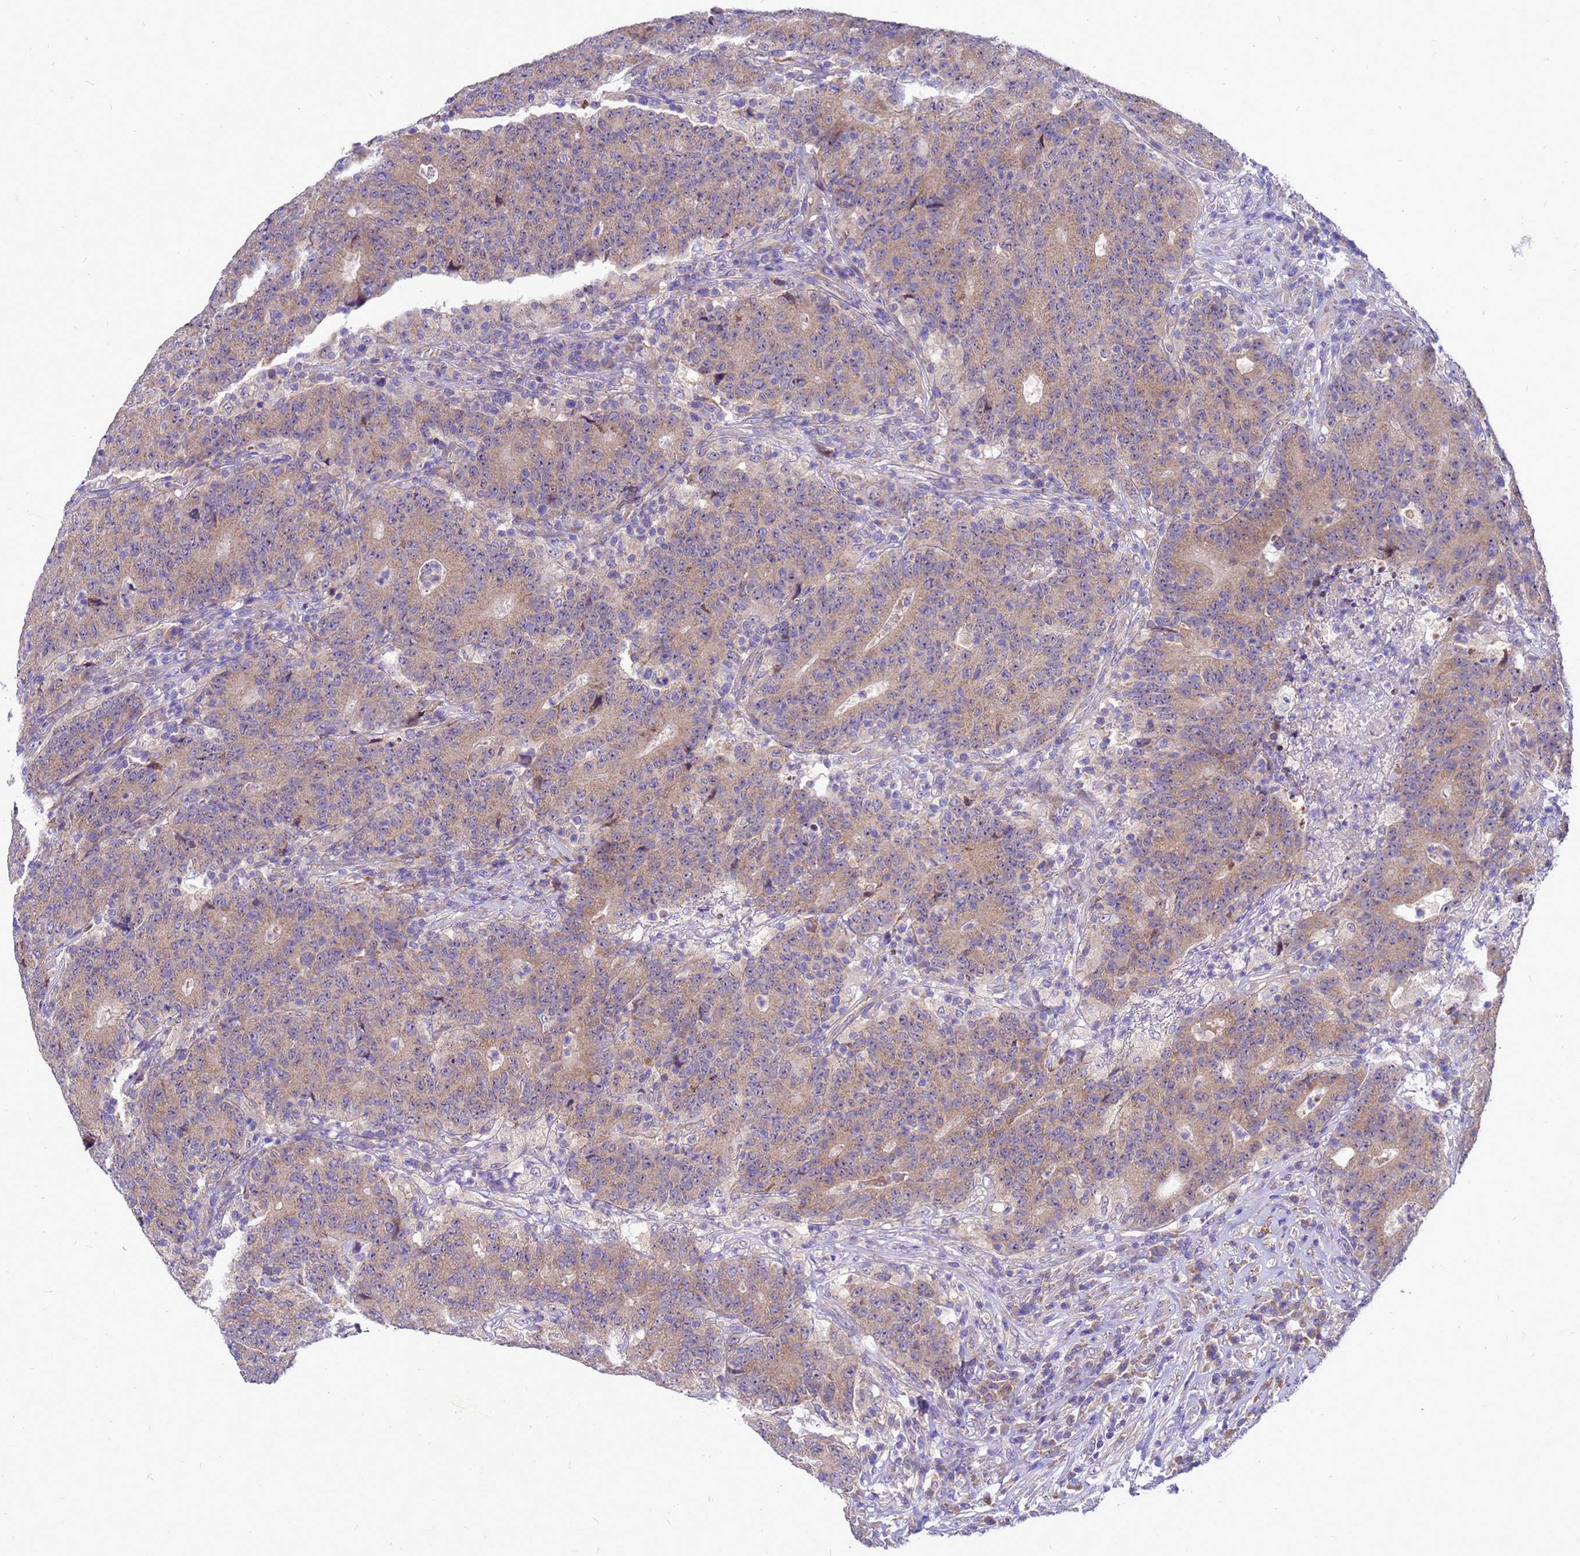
{"staining": {"intensity": "weak", "quantity": ">75%", "location": "cytoplasmic/membranous"}, "tissue": "colorectal cancer", "cell_type": "Tumor cells", "image_type": "cancer", "snomed": [{"axis": "morphology", "description": "Adenocarcinoma, NOS"}, {"axis": "topography", "description": "Colon"}], "caption": "DAB (3,3'-diaminobenzidine) immunohistochemical staining of colorectal adenocarcinoma exhibits weak cytoplasmic/membranous protein positivity in approximately >75% of tumor cells.", "gene": "POP7", "patient": {"sex": "female", "age": 75}}